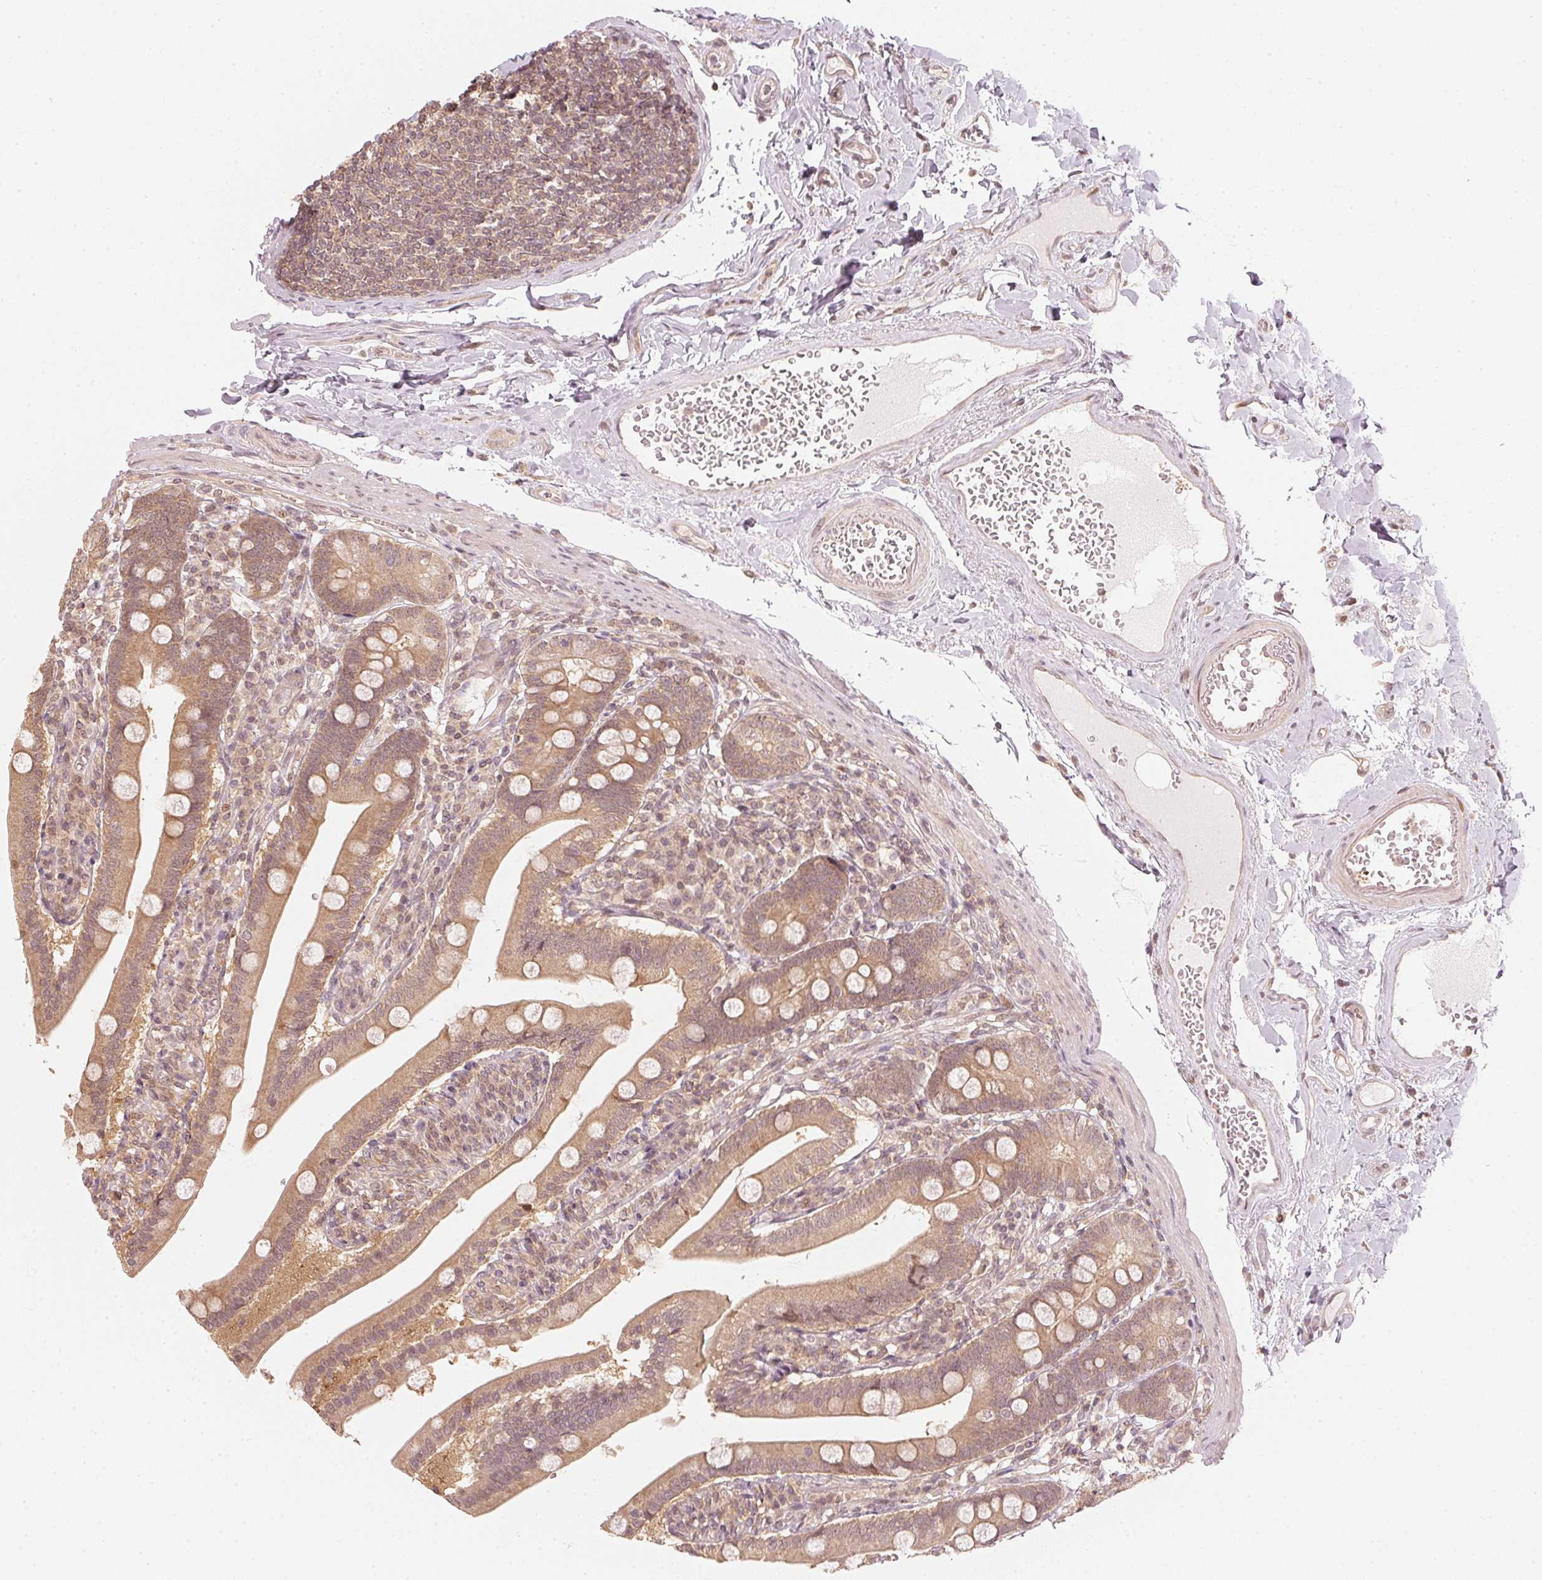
{"staining": {"intensity": "moderate", "quantity": ">75%", "location": "cytoplasmic/membranous"}, "tissue": "duodenum", "cell_type": "Glandular cells", "image_type": "normal", "snomed": [{"axis": "morphology", "description": "Normal tissue, NOS"}, {"axis": "topography", "description": "Duodenum"}], "caption": "Immunohistochemistry (DAB (3,3'-diaminobenzidine)) staining of benign human duodenum shows moderate cytoplasmic/membranous protein expression in about >75% of glandular cells.", "gene": "UBE2L3", "patient": {"sex": "female", "age": 67}}